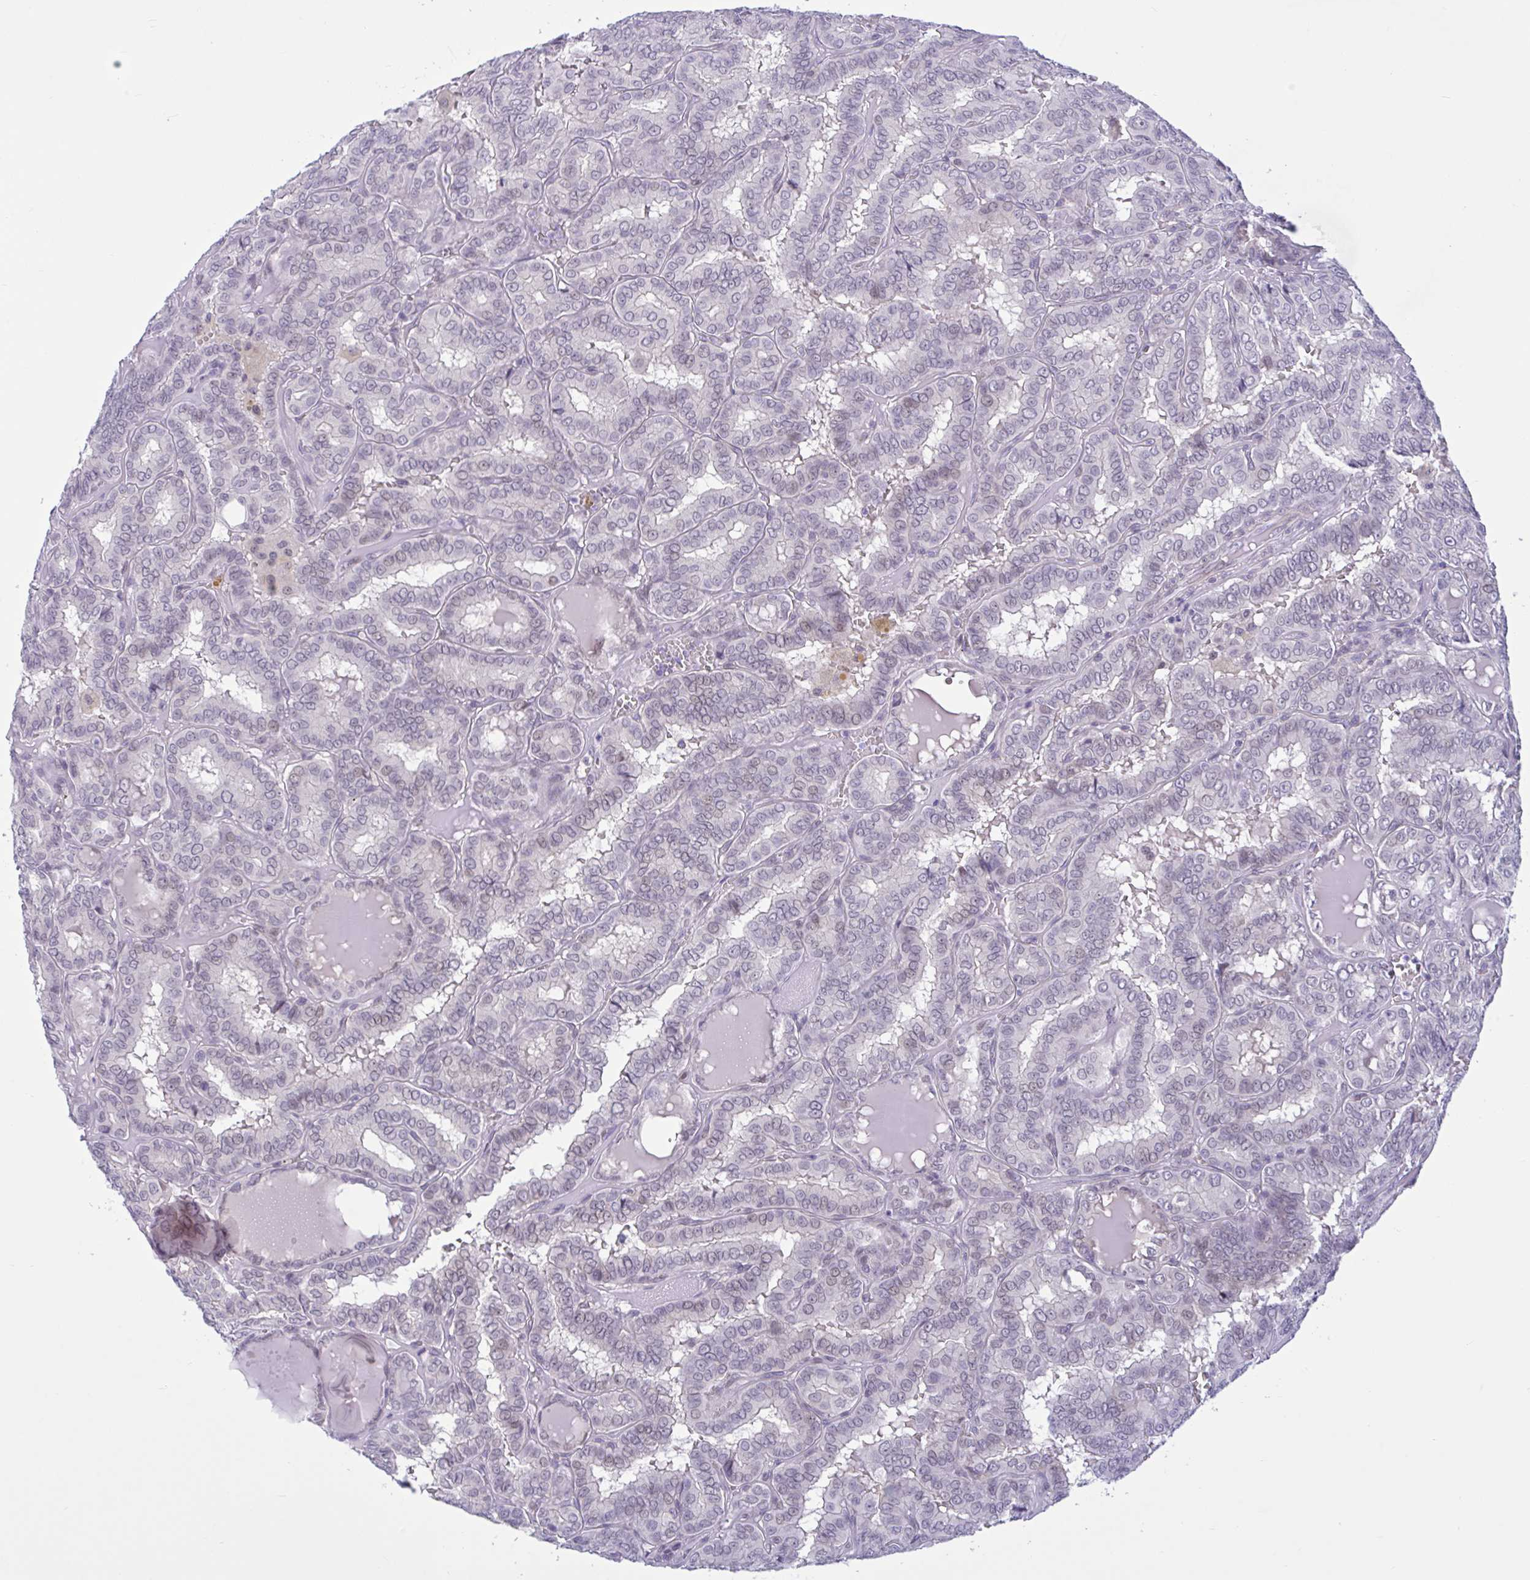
{"staining": {"intensity": "negative", "quantity": "none", "location": "none"}, "tissue": "thyroid cancer", "cell_type": "Tumor cells", "image_type": "cancer", "snomed": [{"axis": "morphology", "description": "Papillary adenocarcinoma, NOS"}, {"axis": "topography", "description": "Thyroid gland"}], "caption": "Immunohistochemistry (IHC) of human thyroid papillary adenocarcinoma displays no staining in tumor cells. (Stains: DAB immunohistochemistry (IHC) with hematoxylin counter stain, Microscopy: brightfield microscopy at high magnification).", "gene": "CNGB3", "patient": {"sex": "female", "age": 46}}